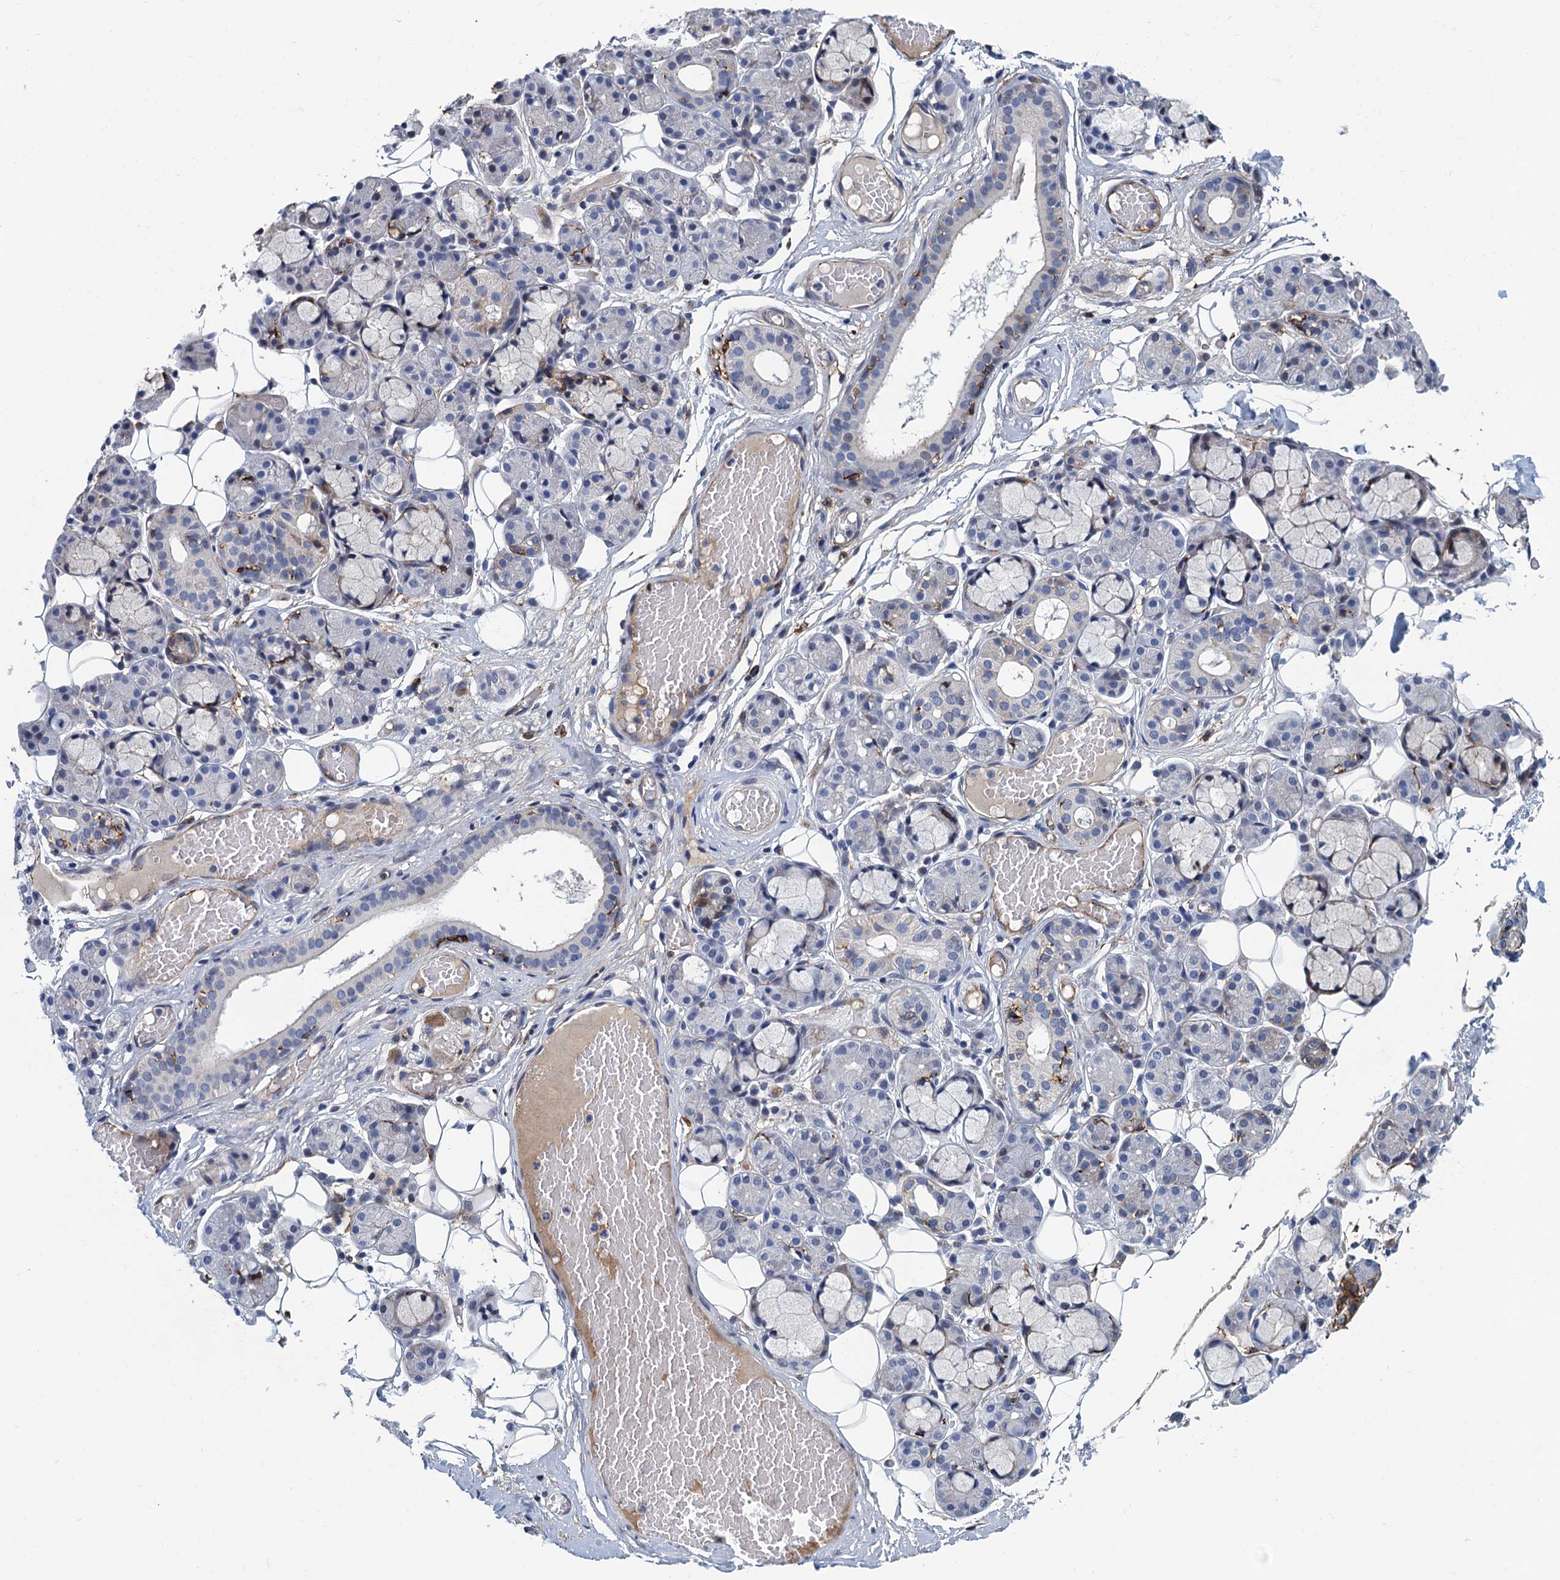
{"staining": {"intensity": "negative", "quantity": "none", "location": "none"}, "tissue": "salivary gland", "cell_type": "Glandular cells", "image_type": "normal", "snomed": [{"axis": "morphology", "description": "Normal tissue, NOS"}, {"axis": "topography", "description": "Salivary gland"}], "caption": "Immunohistochemistry (IHC) of unremarkable salivary gland displays no staining in glandular cells.", "gene": "DNHD1", "patient": {"sex": "male", "age": 63}}